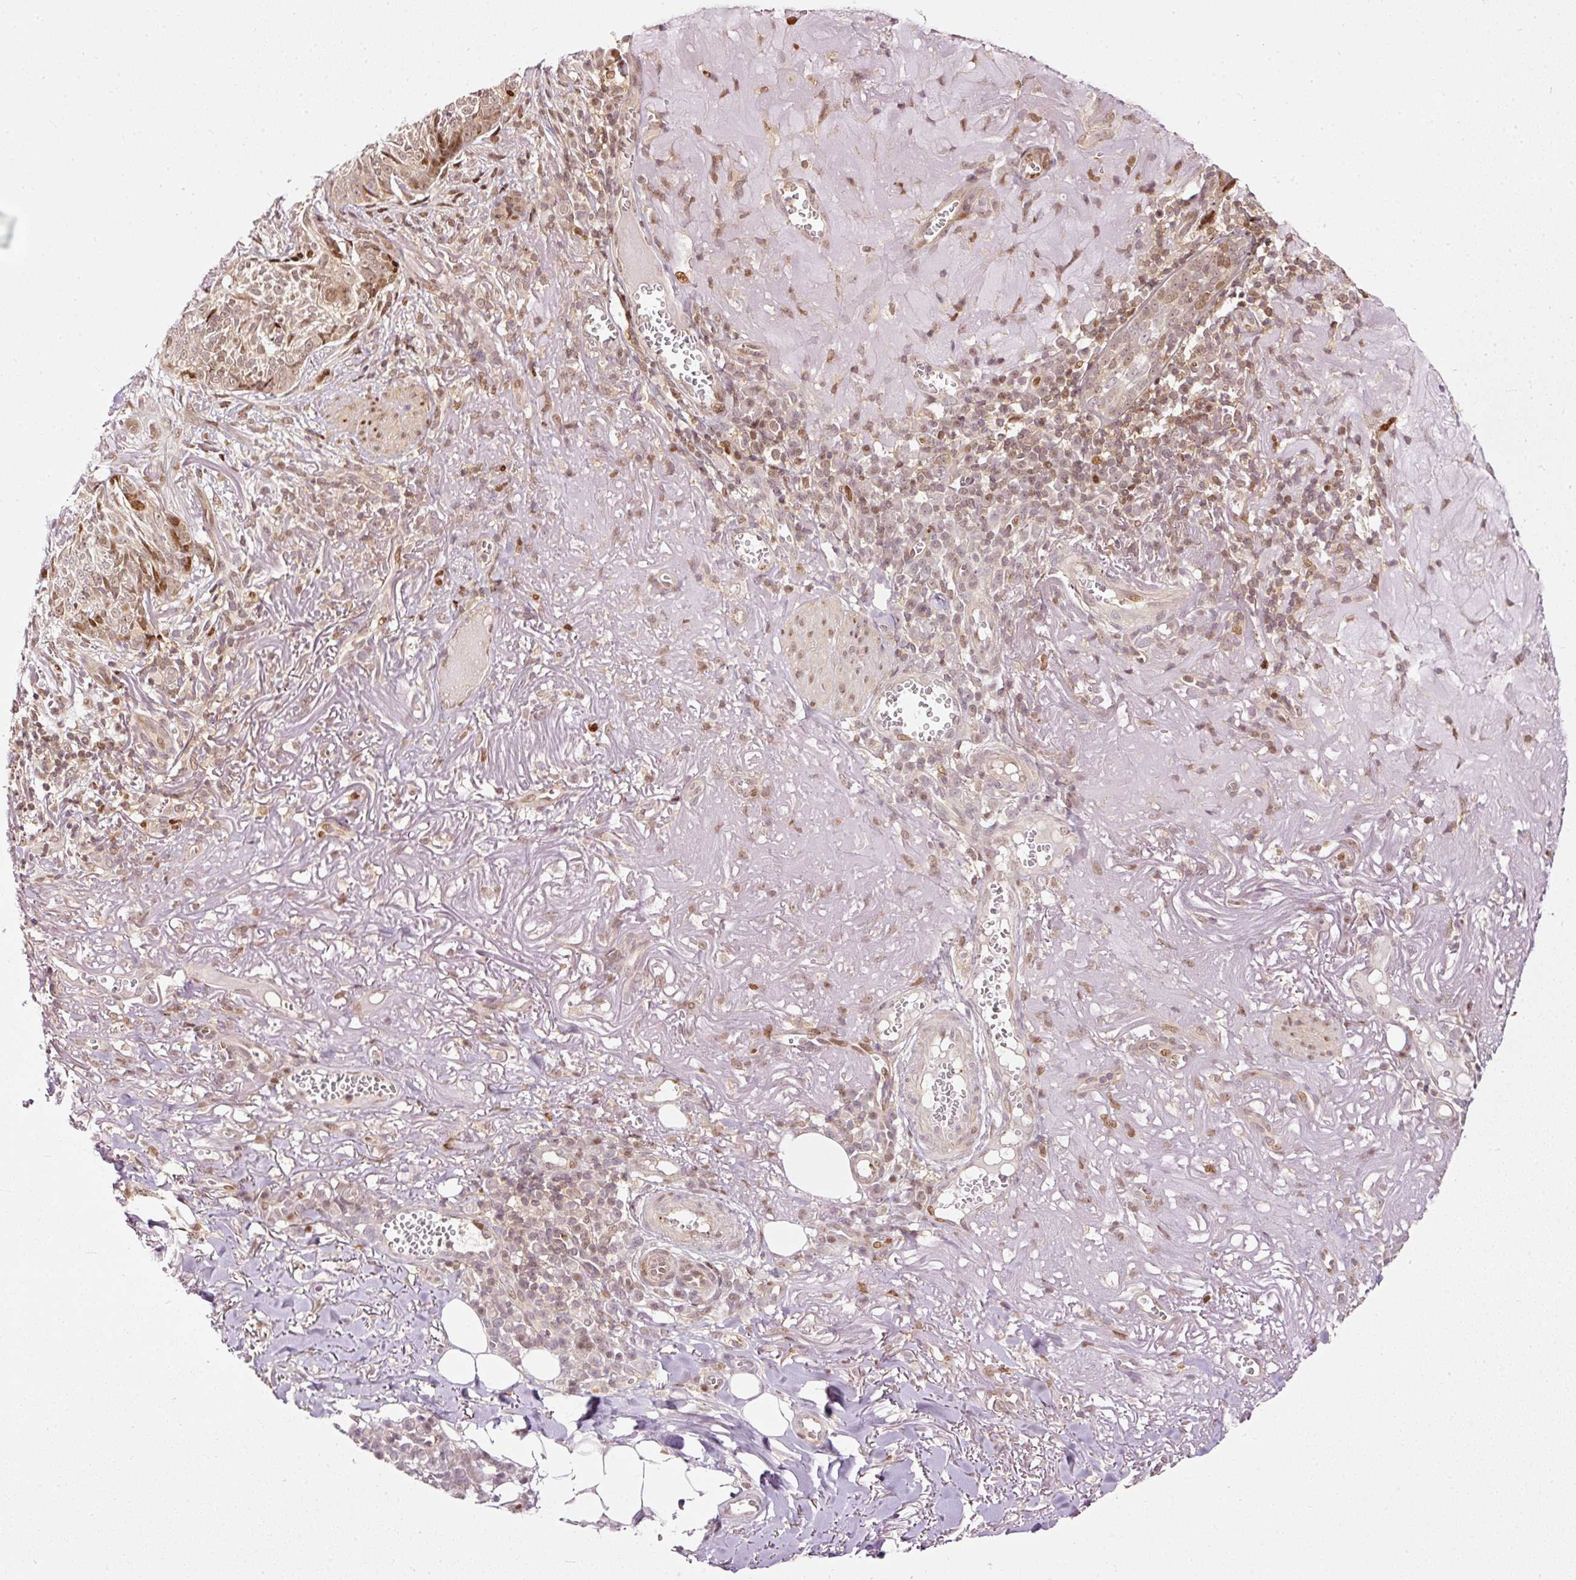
{"staining": {"intensity": "moderate", "quantity": "25%-75%", "location": "nuclear"}, "tissue": "skin cancer", "cell_type": "Tumor cells", "image_type": "cancer", "snomed": [{"axis": "morphology", "description": "Basal cell carcinoma"}, {"axis": "topography", "description": "Skin"}, {"axis": "topography", "description": "Skin of face"}], "caption": "Moderate nuclear protein expression is identified in about 25%-75% of tumor cells in skin cancer.", "gene": "ZNF778", "patient": {"sex": "female", "age": 95}}